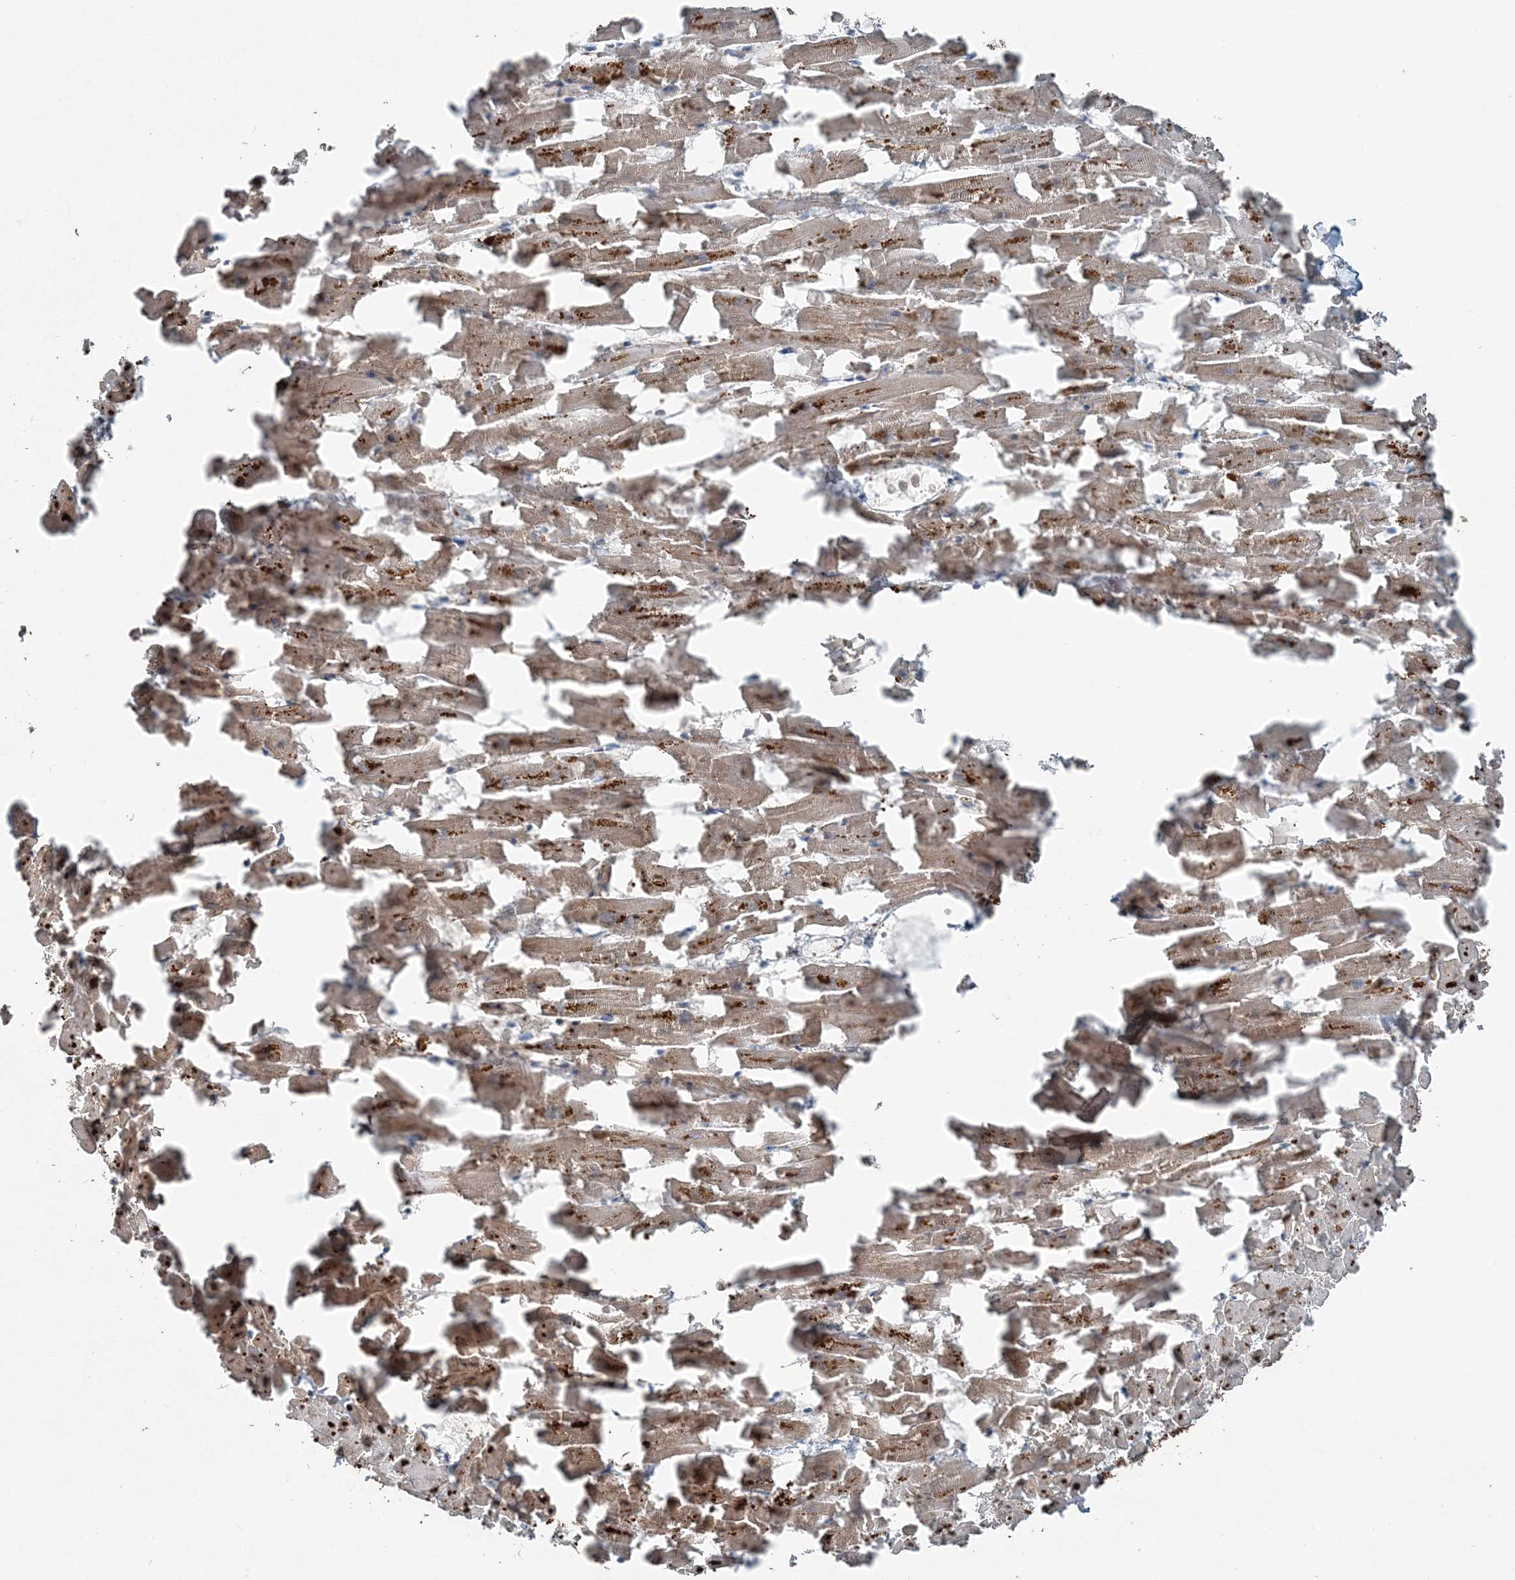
{"staining": {"intensity": "moderate", "quantity": ">75%", "location": "cytoplasmic/membranous"}, "tissue": "heart muscle", "cell_type": "Cardiomyocytes", "image_type": "normal", "snomed": [{"axis": "morphology", "description": "Normal tissue, NOS"}, {"axis": "topography", "description": "Heart"}], "caption": "Protein staining exhibits moderate cytoplasmic/membranous staining in approximately >75% of cardiomyocytes in benign heart muscle. (DAB = brown stain, brightfield microscopy at high magnification).", "gene": "SUCLG1", "patient": {"sex": "female", "age": 64}}